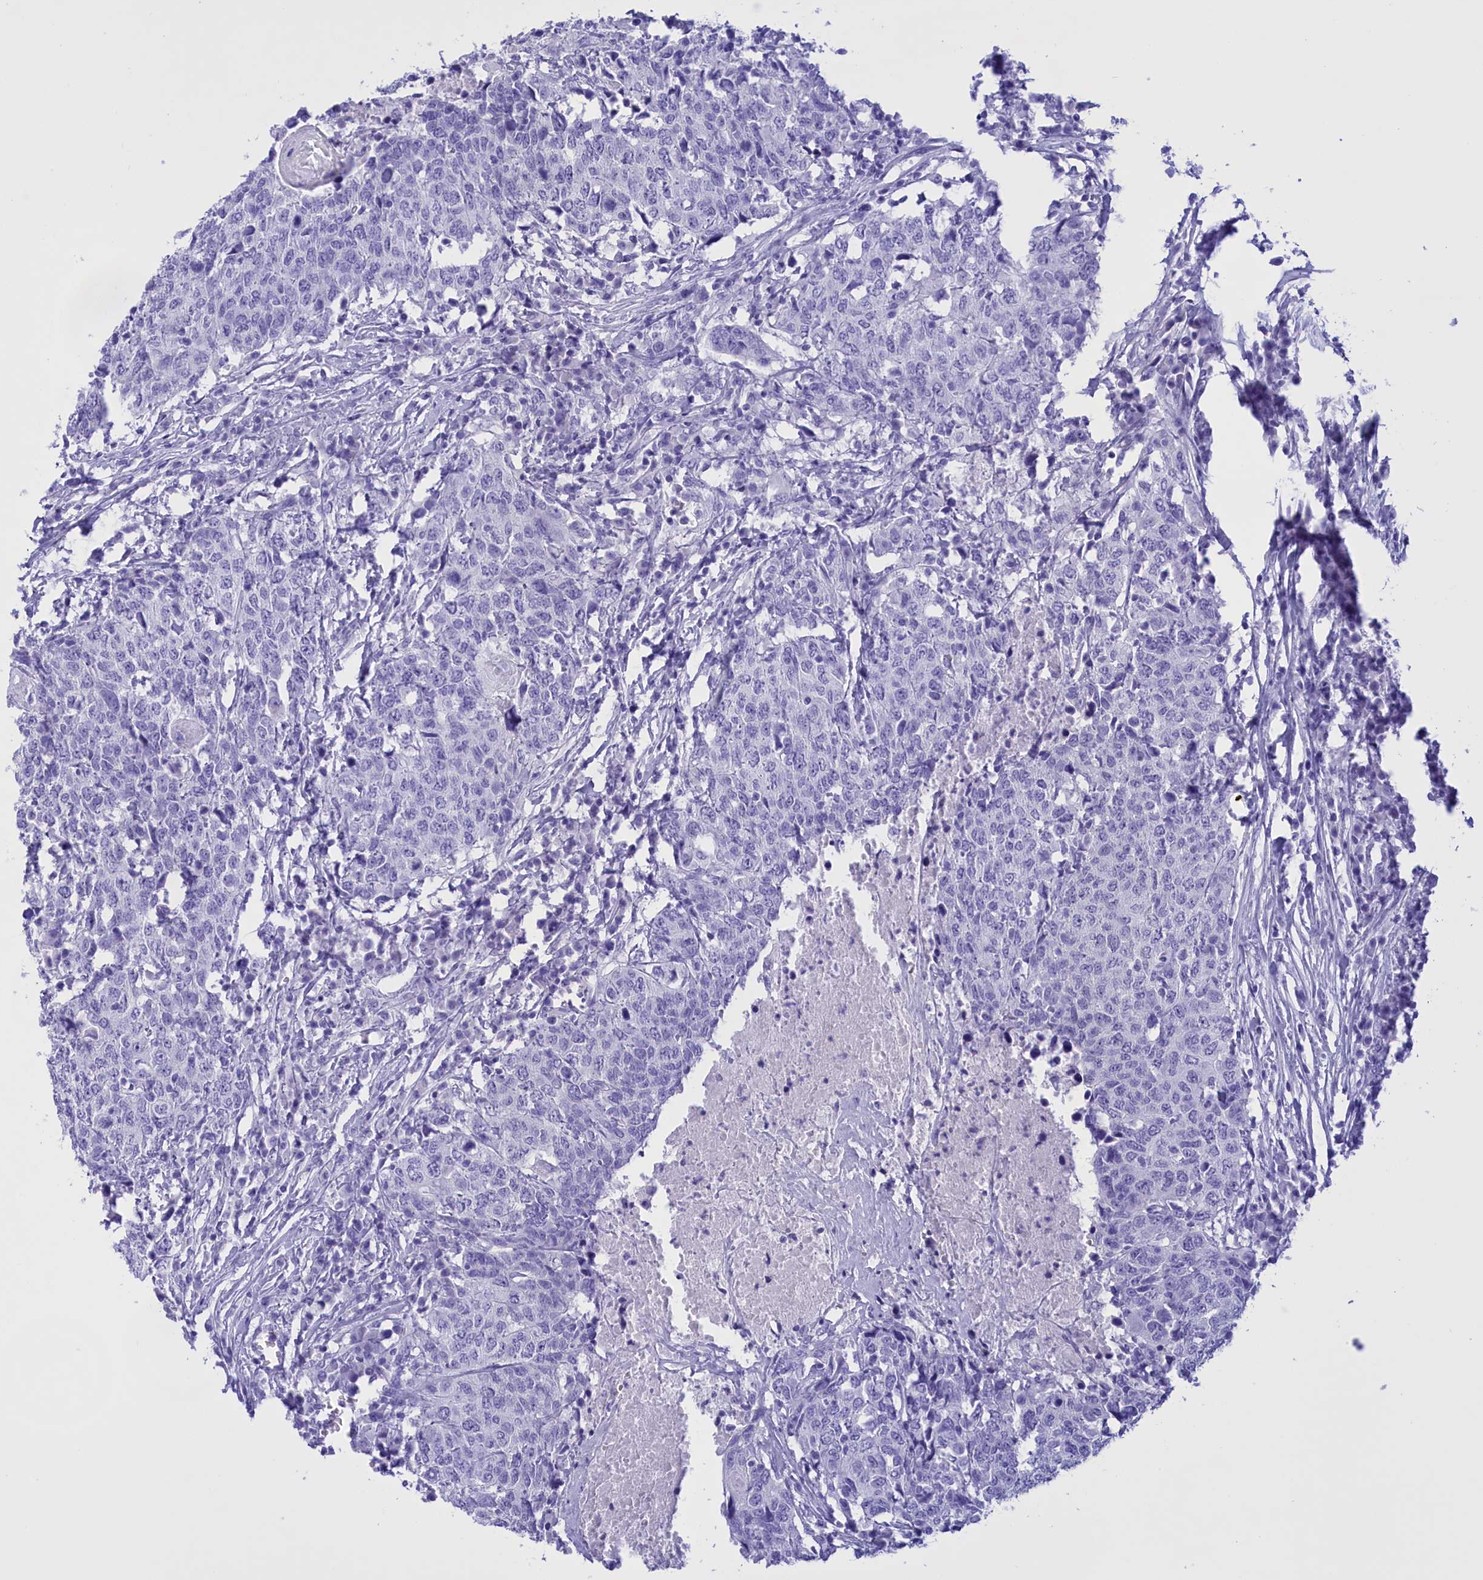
{"staining": {"intensity": "negative", "quantity": "none", "location": "none"}, "tissue": "head and neck cancer", "cell_type": "Tumor cells", "image_type": "cancer", "snomed": [{"axis": "morphology", "description": "Squamous cell carcinoma, NOS"}, {"axis": "topography", "description": "Head-Neck"}], "caption": "Tumor cells are negative for protein expression in human head and neck cancer (squamous cell carcinoma).", "gene": "BRI3", "patient": {"sex": "male", "age": 66}}